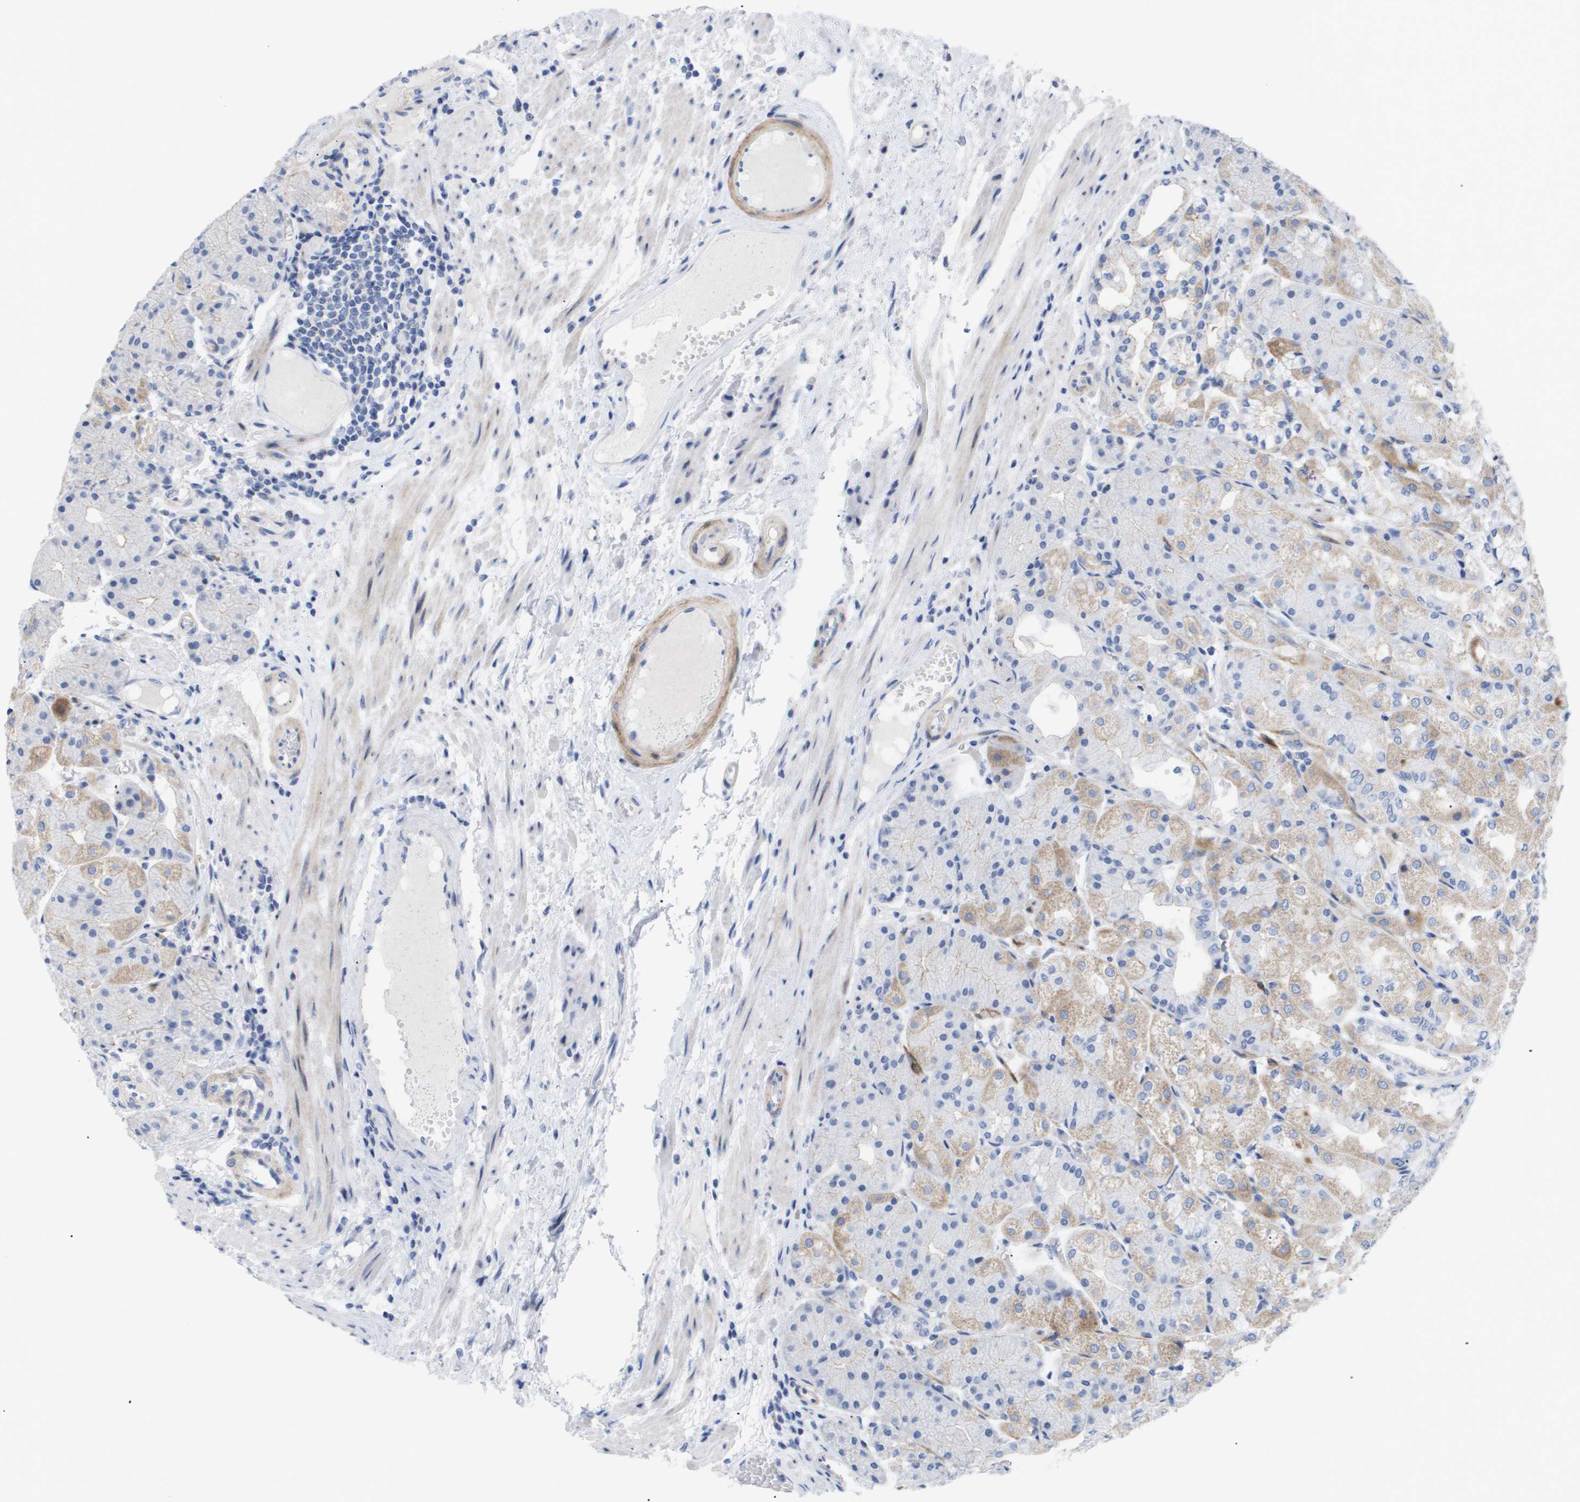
{"staining": {"intensity": "weak", "quantity": "25%-75%", "location": "cytoplasmic/membranous"}, "tissue": "stomach", "cell_type": "Glandular cells", "image_type": "normal", "snomed": [{"axis": "morphology", "description": "Normal tissue, NOS"}, {"axis": "topography", "description": "Stomach, upper"}], "caption": "Stomach stained with immunohistochemistry displays weak cytoplasmic/membranous staining in about 25%-75% of glandular cells. (DAB IHC with brightfield microscopy, high magnification).", "gene": "CAV3", "patient": {"sex": "male", "age": 72}}